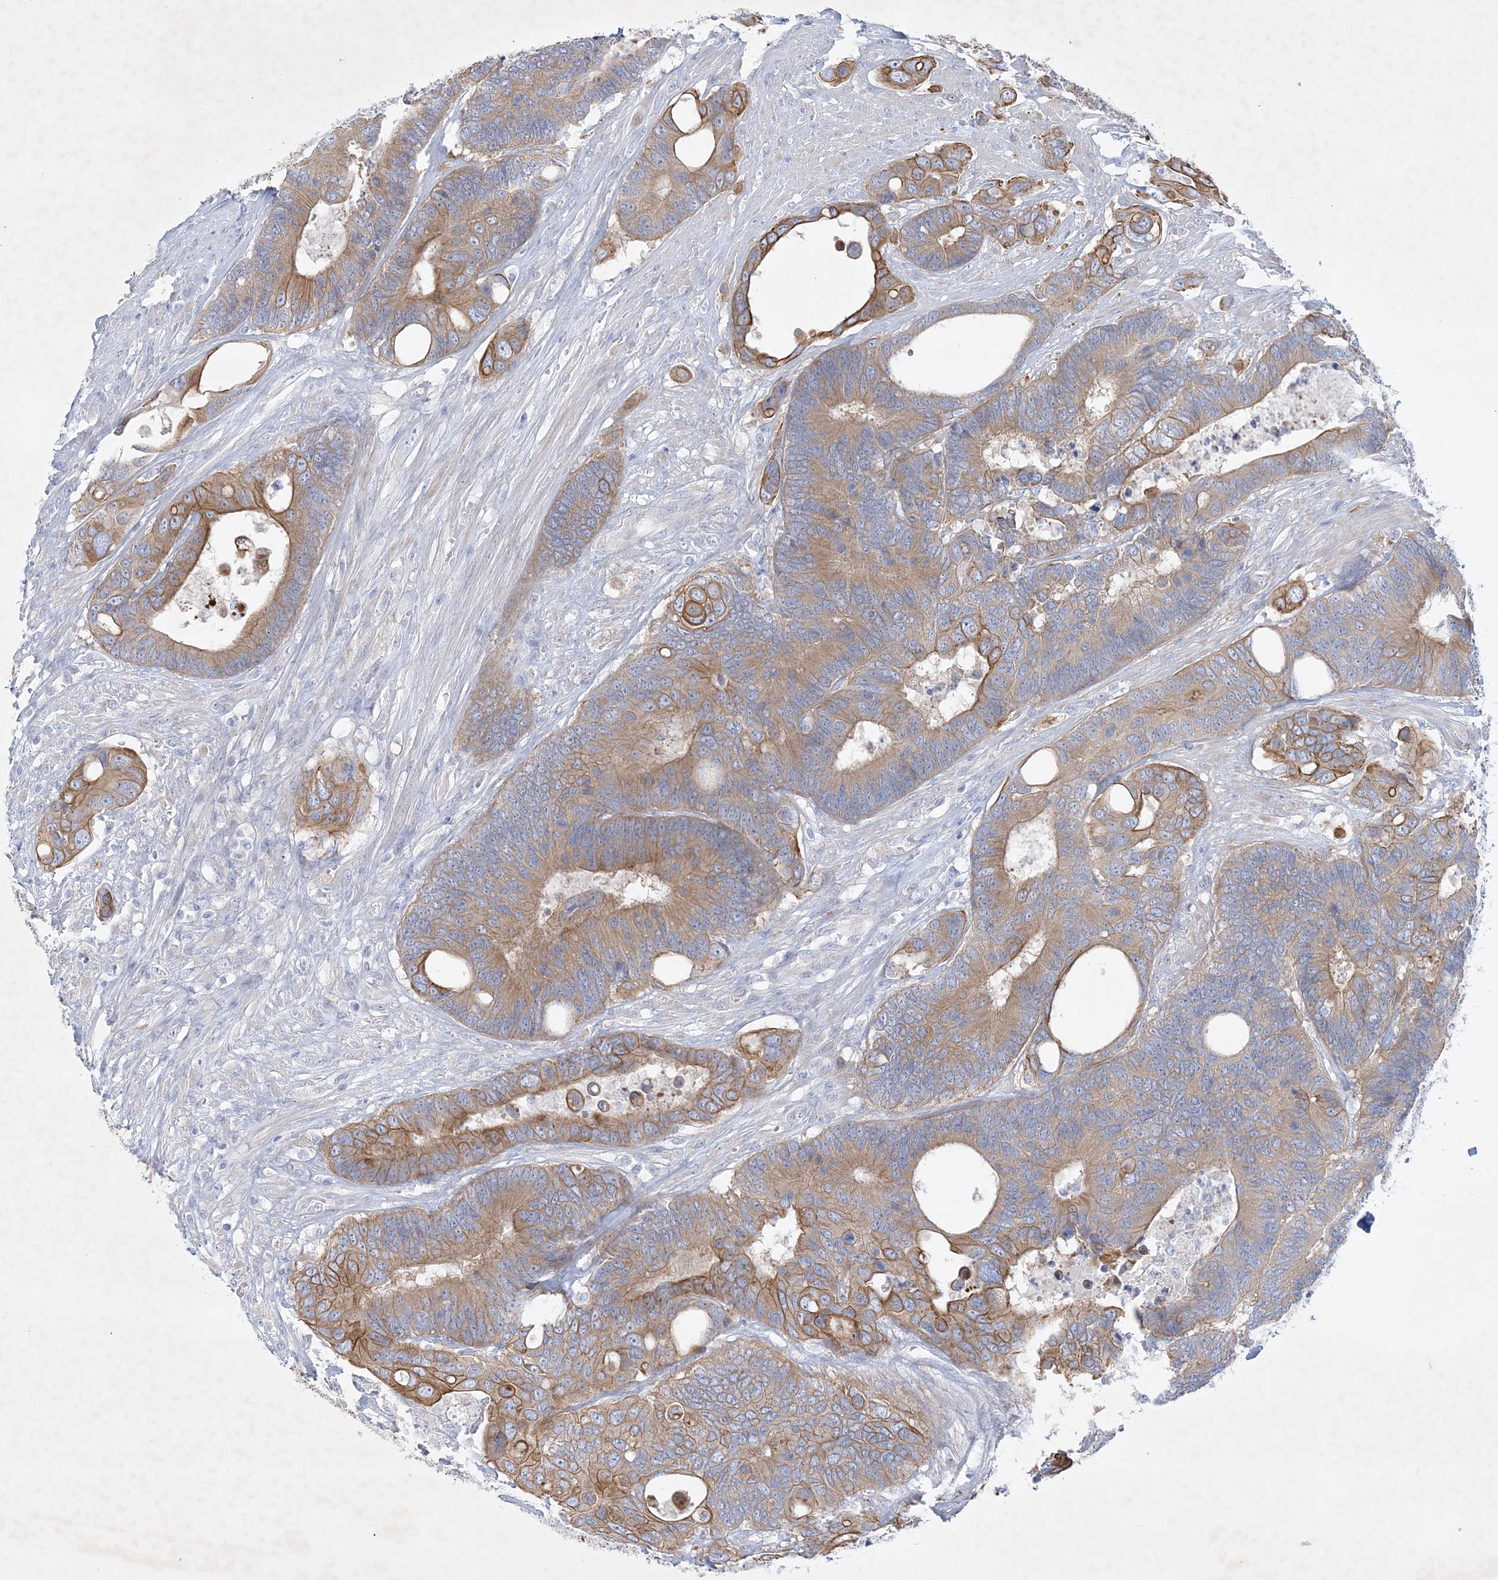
{"staining": {"intensity": "moderate", "quantity": ">75%", "location": "cytoplasmic/membranous"}, "tissue": "colorectal cancer", "cell_type": "Tumor cells", "image_type": "cancer", "snomed": [{"axis": "morphology", "description": "Adenocarcinoma, NOS"}, {"axis": "topography", "description": "Rectum"}], "caption": "Colorectal adenocarcinoma stained for a protein shows moderate cytoplasmic/membranous positivity in tumor cells.", "gene": "FARSB", "patient": {"sex": "male", "age": 55}}